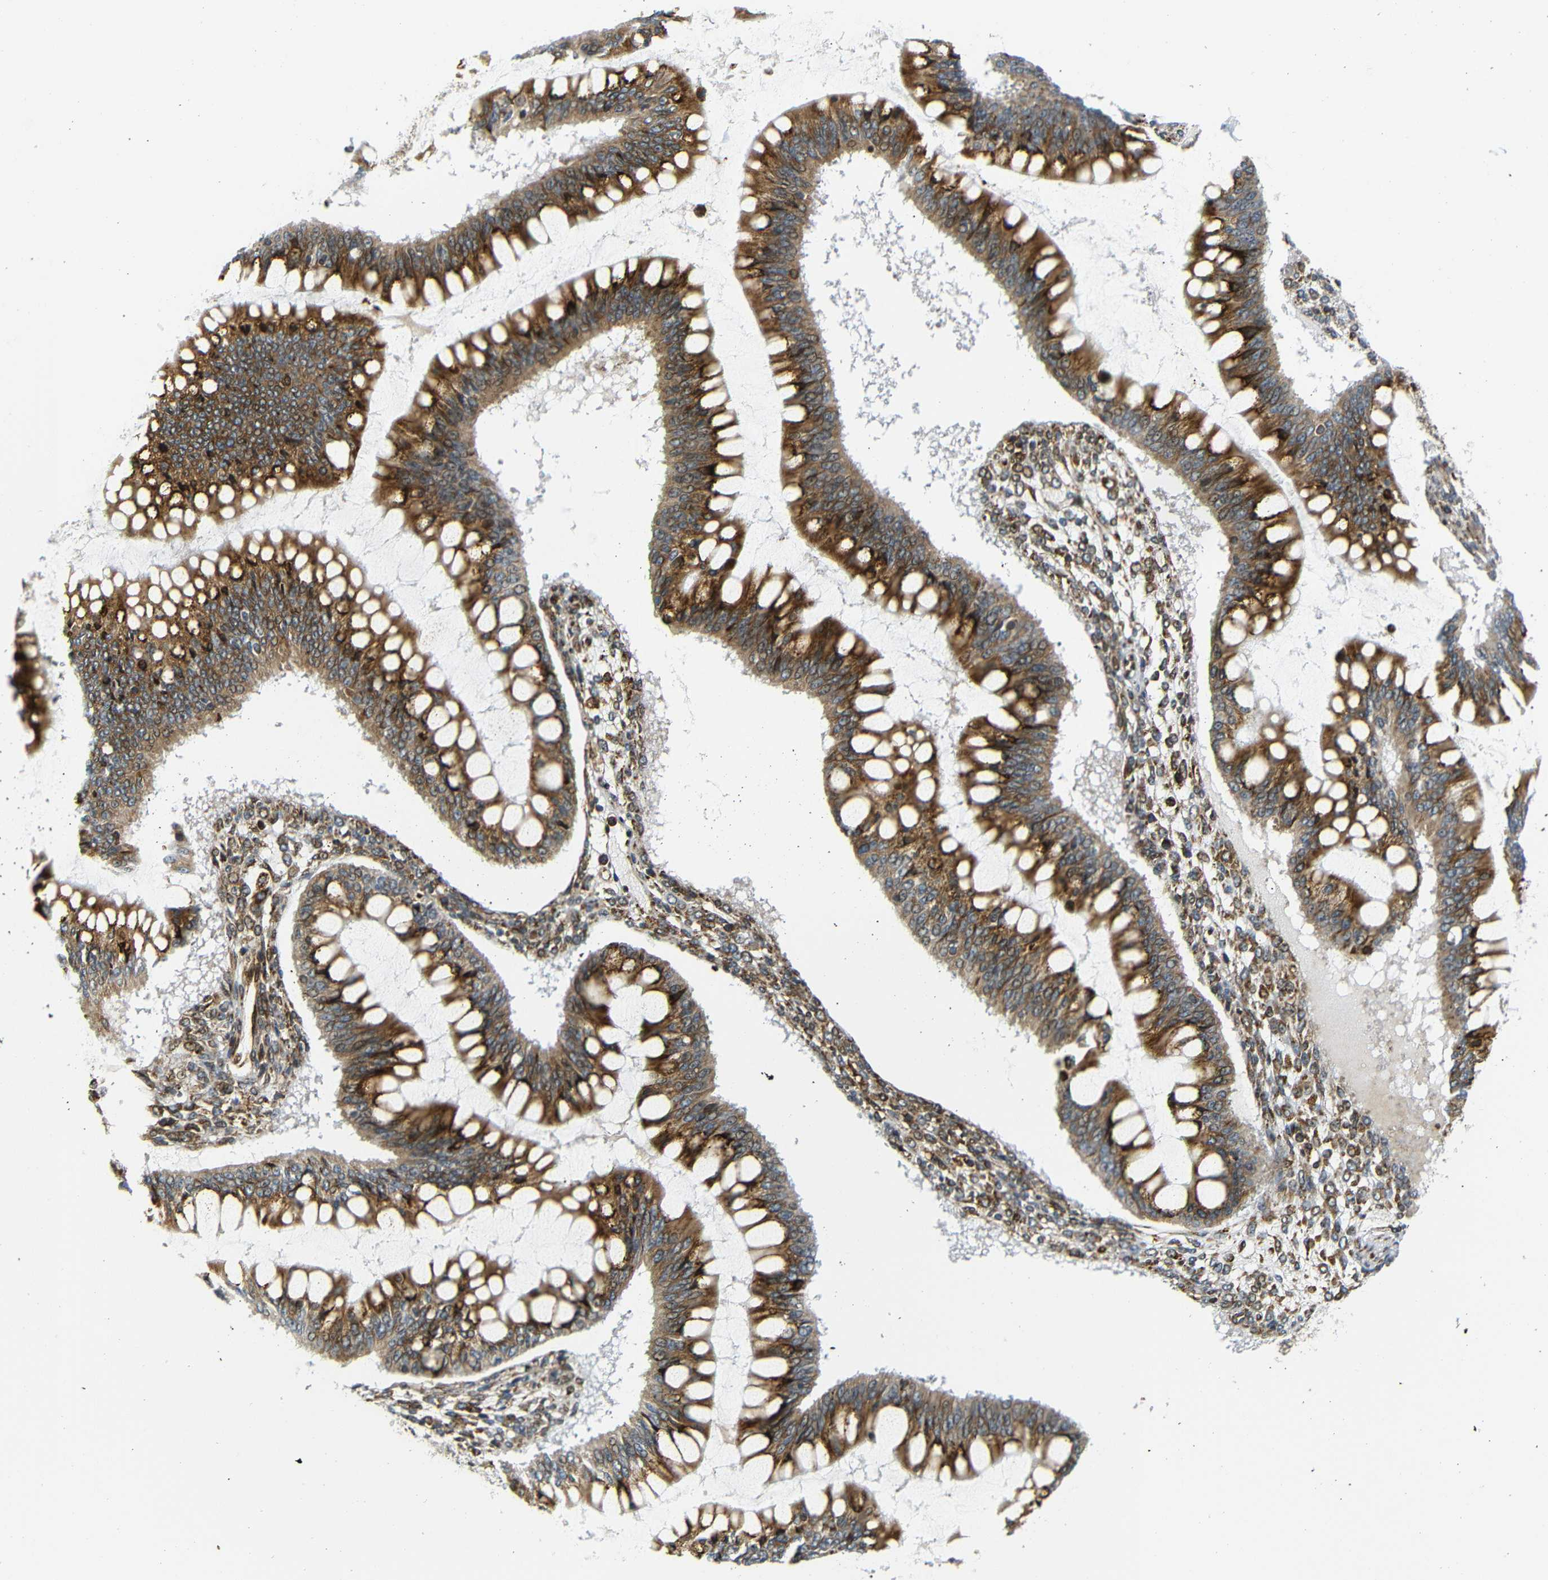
{"staining": {"intensity": "strong", "quantity": ">75%", "location": "cytoplasmic/membranous"}, "tissue": "ovarian cancer", "cell_type": "Tumor cells", "image_type": "cancer", "snomed": [{"axis": "morphology", "description": "Cystadenocarcinoma, mucinous, NOS"}, {"axis": "topography", "description": "Ovary"}], "caption": "Human mucinous cystadenocarcinoma (ovarian) stained with a brown dye reveals strong cytoplasmic/membranous positive expression in about >75% of tumor cells.", "gene": "SPCS2", "patient": {"sex": "female", "age": 73}}